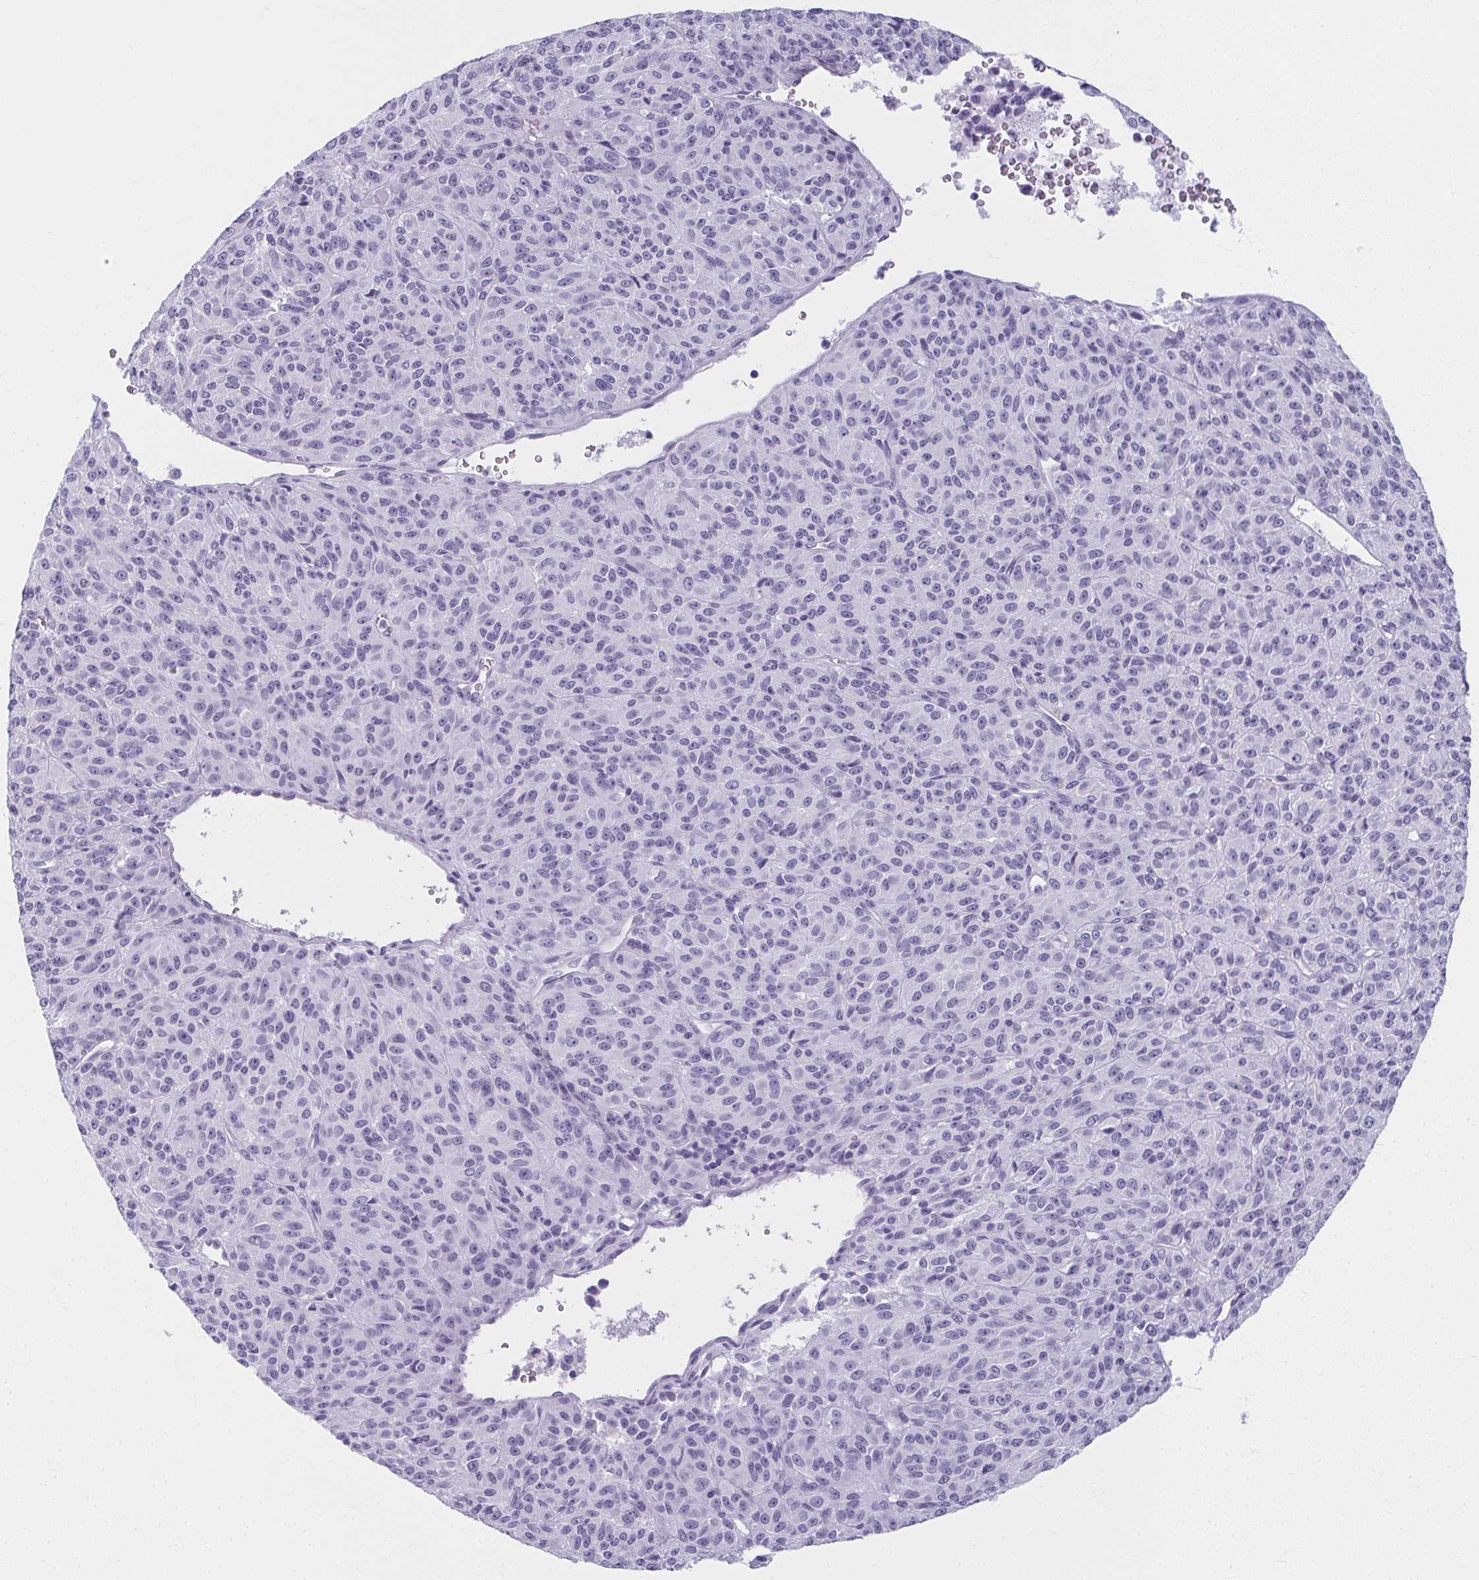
{"staining": {"intensity": "negative", "quantity": "none", "location": "none"}, "tissue": "melanoma", "cell_type": "Tumor cells", "image_type": "cancer", "snomed": [{"axis": "morphology", "description": "Malignant melanoma, Metastatic site"}, {"axis": "topography", "description": "Brain"}], "caption": "IHC photomicrograph of human melanoma stained for a protein (brown), which exhibits no expression in tumor cells.", "gene": "MOBP", "patient": {"sex": "female", "age": 56}}